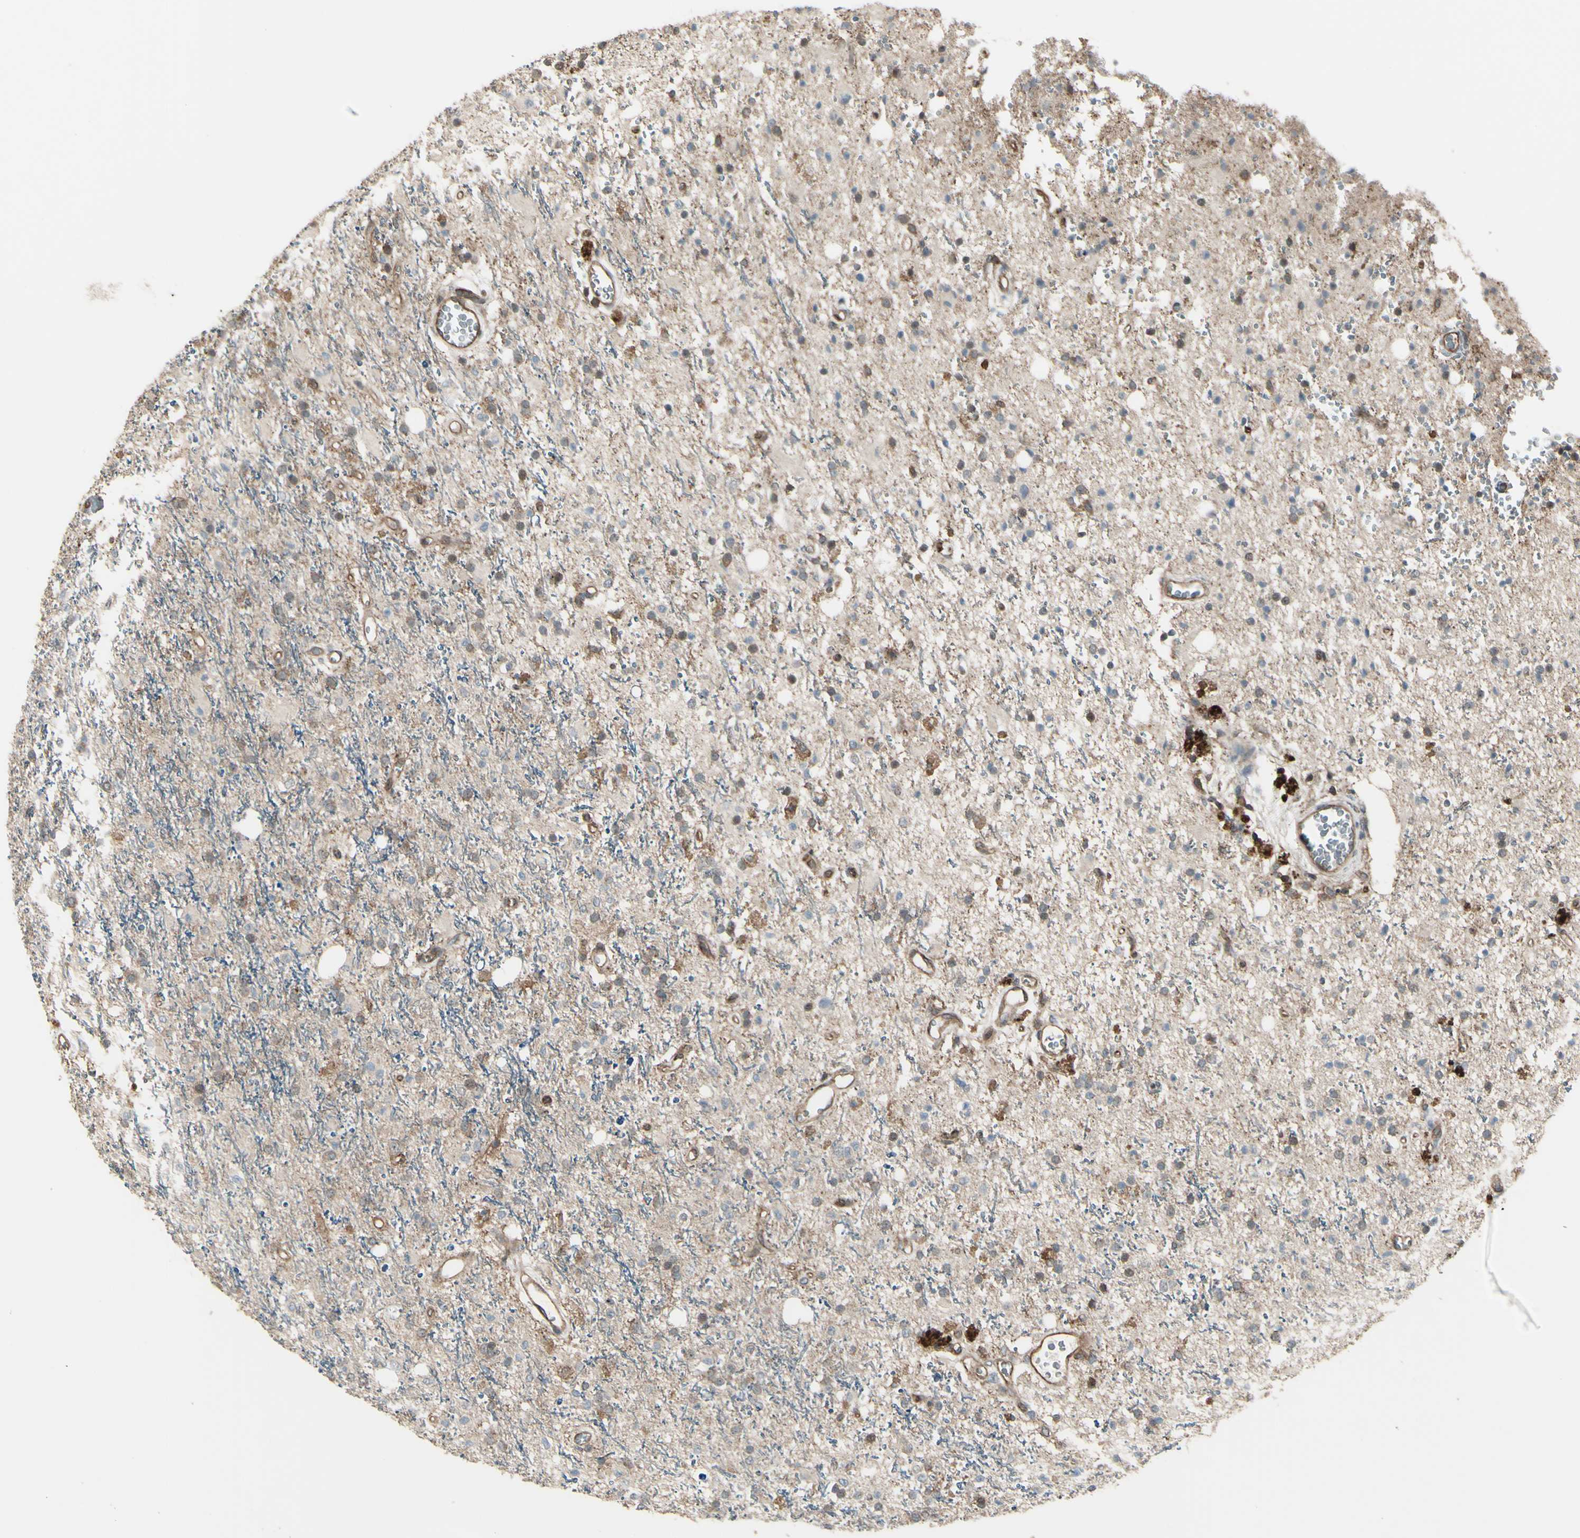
{"staining": {"intensity": "weak", "quantity": "25%-75%", "location": "cytoplasmic/membranous"}, "tissue": "glioma", "cell_type": "Tumor cells", "image_type": "cancer", "snomed": [{"axis": "morphology", "description": "Glioma, malignant, High grade"}, {"axis": "topography", "description": "Brain"}], "caption": "Immunohistochemical staining of glioma displays low levels of weak cytoplasmic/membranous positivity in approximately 25%-75% of tumor cells. (Brightfield microscopy of DAB IHC at high magnification).", "gene": "FXYD5", "patient": {"sex": "male", "age": 47}}